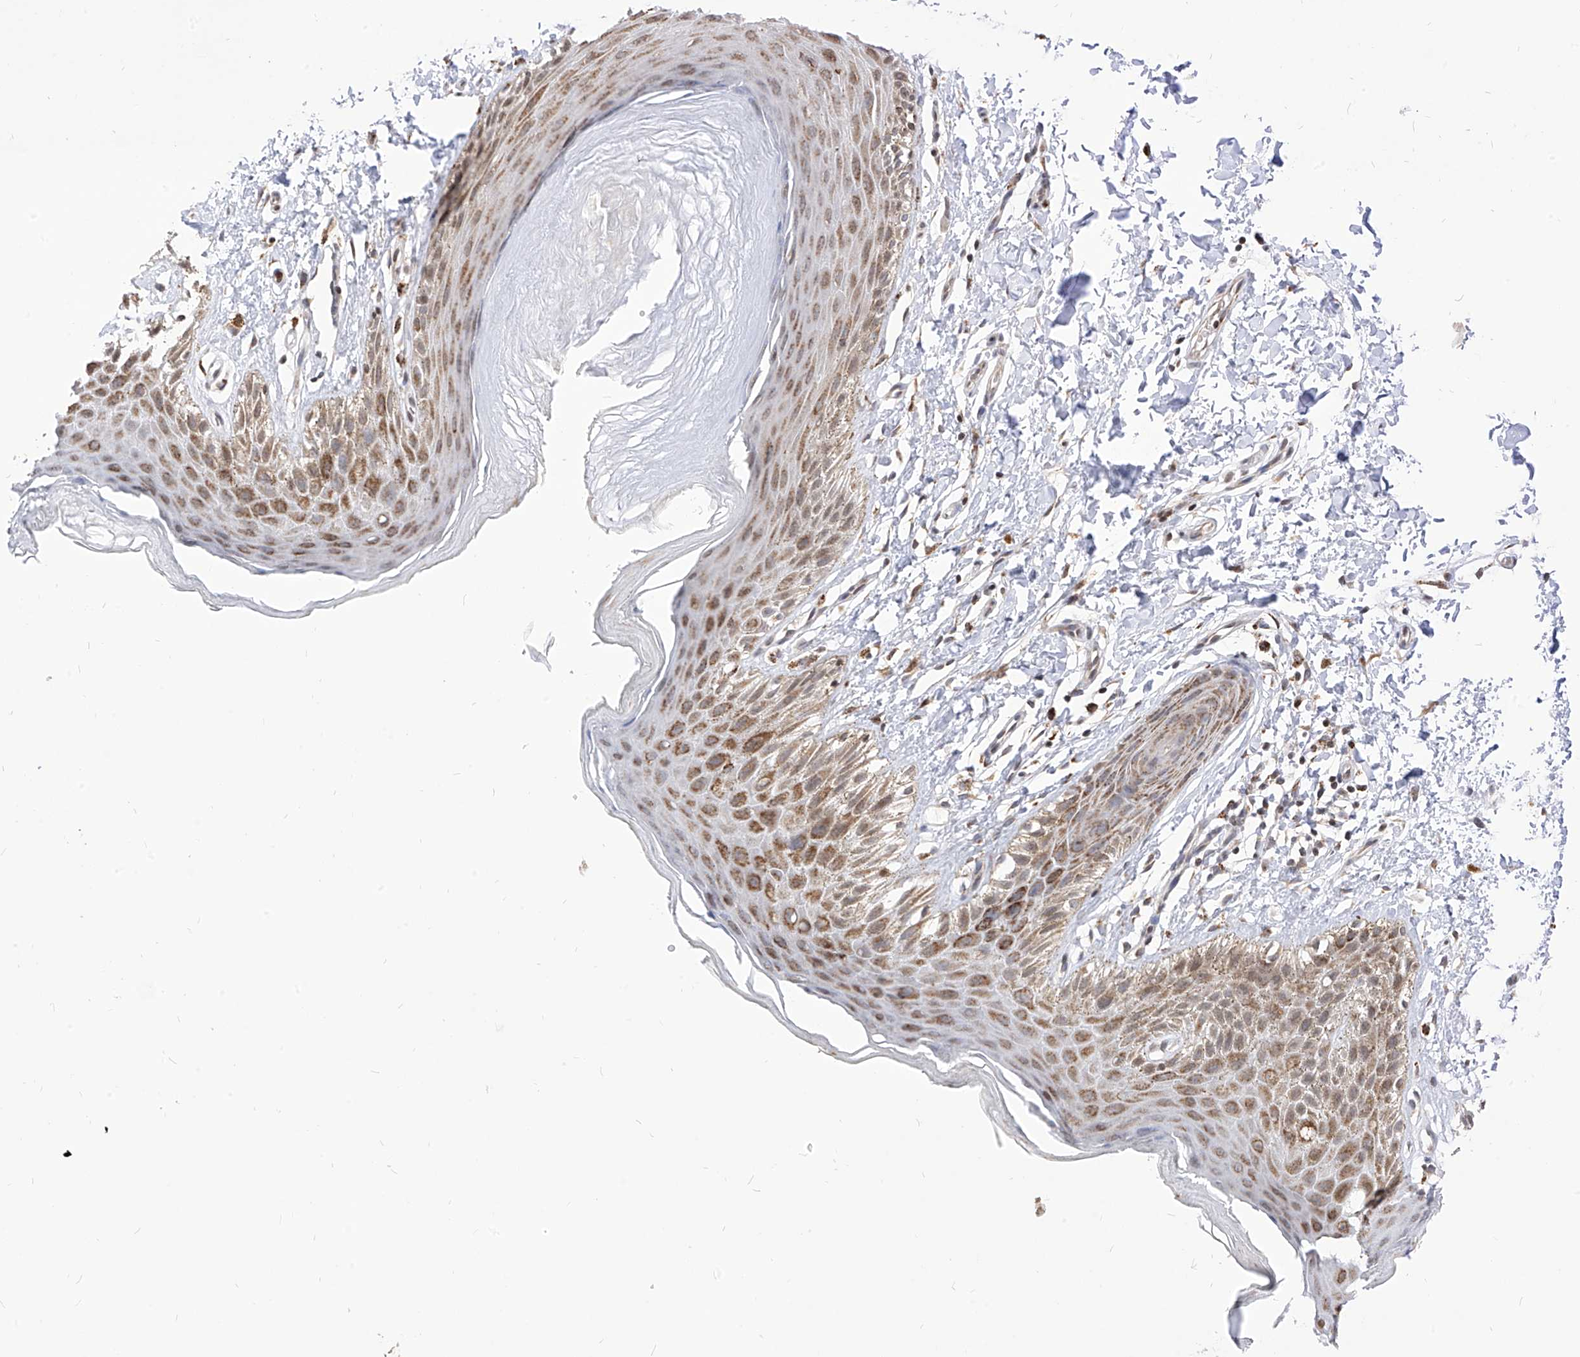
{"staining": {"intensity": "moderate", "quantity": ">75%", "location": "cytoplasmic/membranous"}, "tissue": "skin", "cell_type": "Epidermal cells", "image_type": "normal", "snomed": [{"axis": "morphology", "description": "Normal tissue, NOS"}, {"axis": "topography", "description": "Anal"}], "caption": "Epidermal cells exhibit medium levels of moderate cytoplasmic/membranous staining in about >75% of cells in normal skin.", "gene": "TTLL8", "patient": {"sex": "male", "age": 44}}